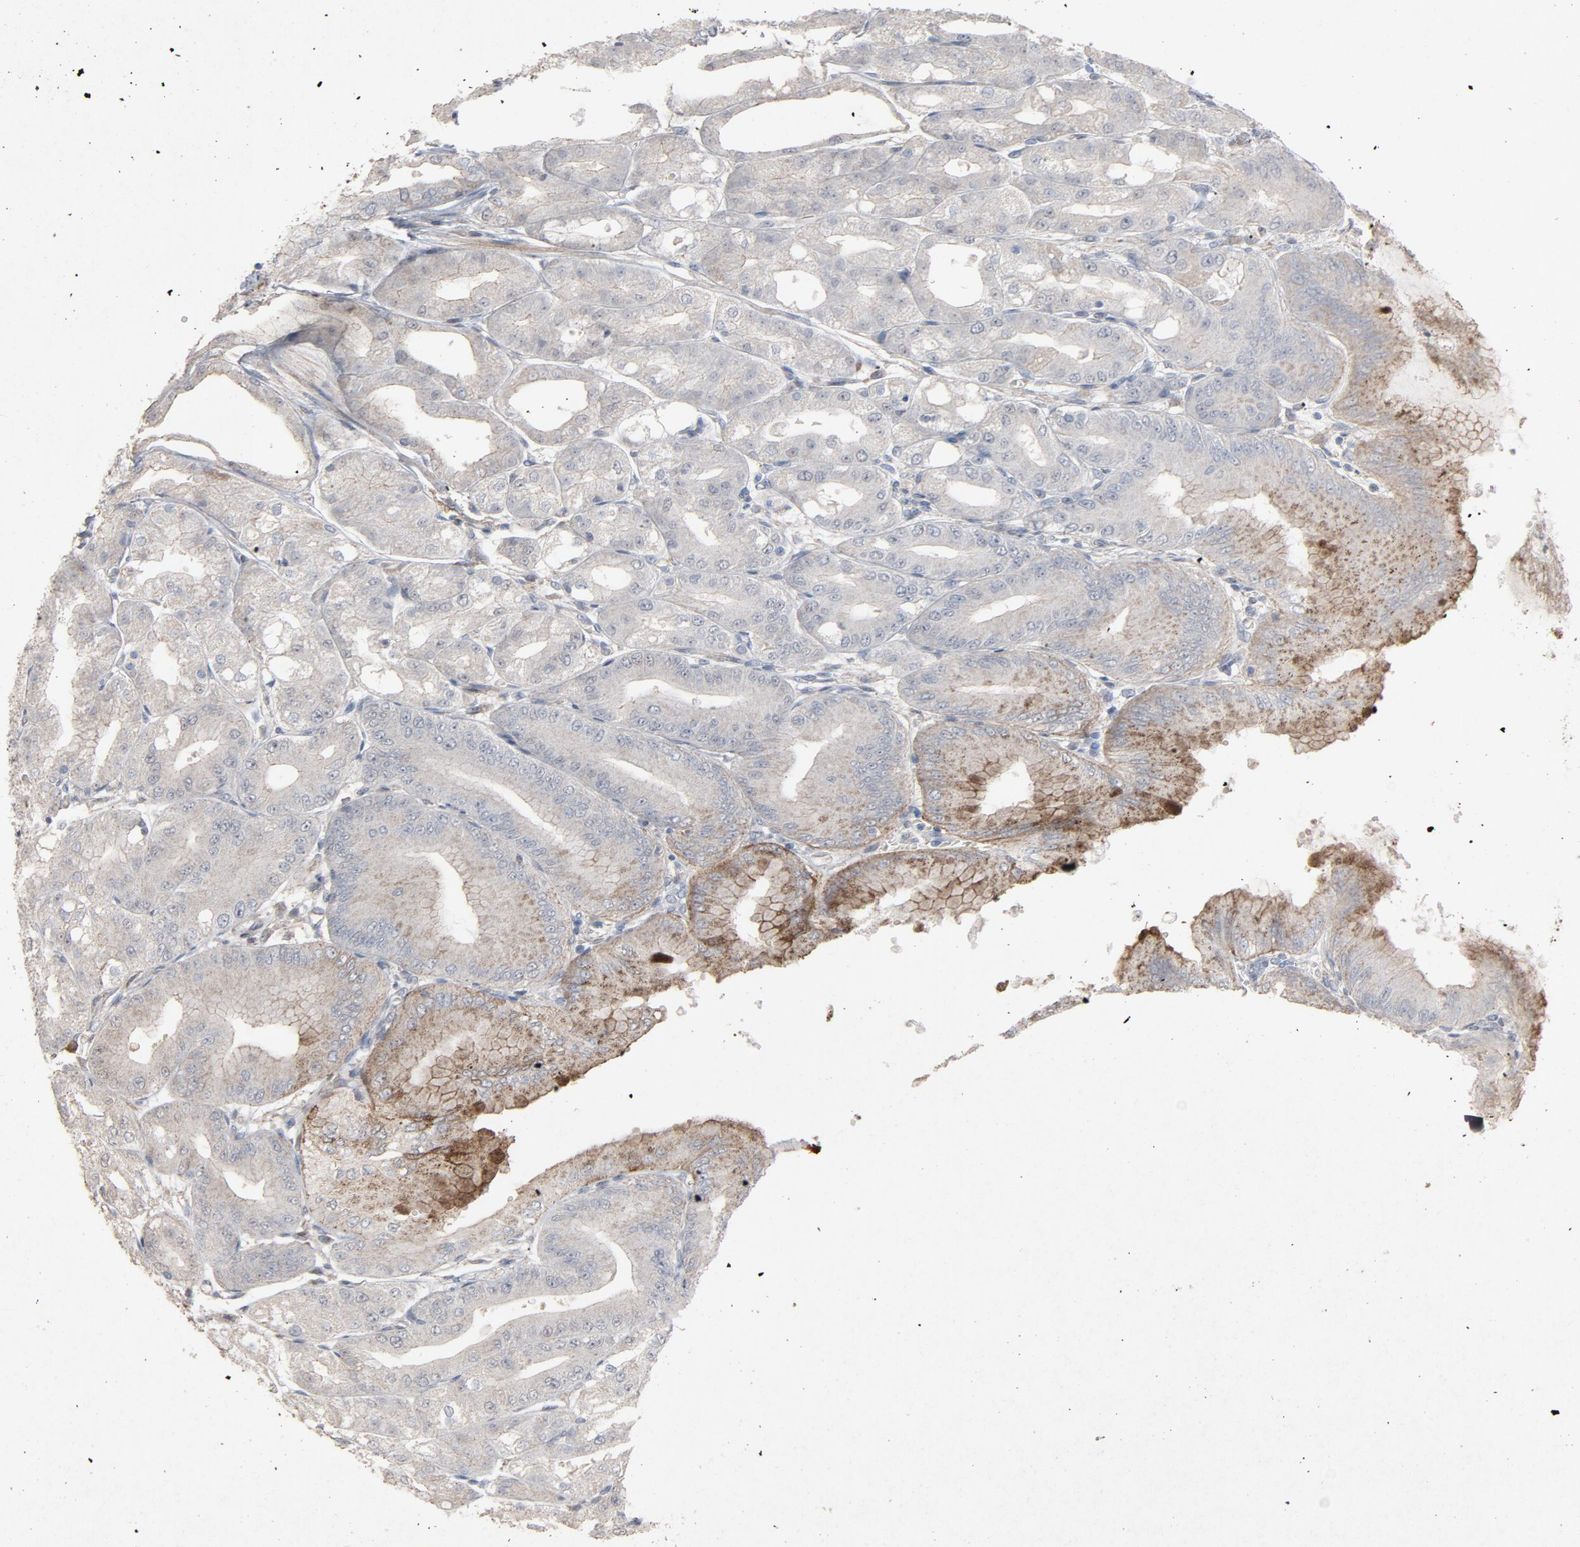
{"staining": {"intensity": "moderate", "quantity": "25%-75%", "location": "cytoplasmic/membranous"}, "tissue": "stomach", "cell_type": "Glandular cells", "image_type": "normal", "snomed": [{"axis": "morphology", "description": "Normal tissue, NOS"}, {"axis": "topography", "description": "Stomach, lower"}], "caption": "Stomach stained with DAB IHC demonstrates medium levels of moderate cytoplasmic/membranous expression in approximately 25%-75% of glandular cells.", "gene": "CDK6", "patient": {"sex": "male", "age": 71}}